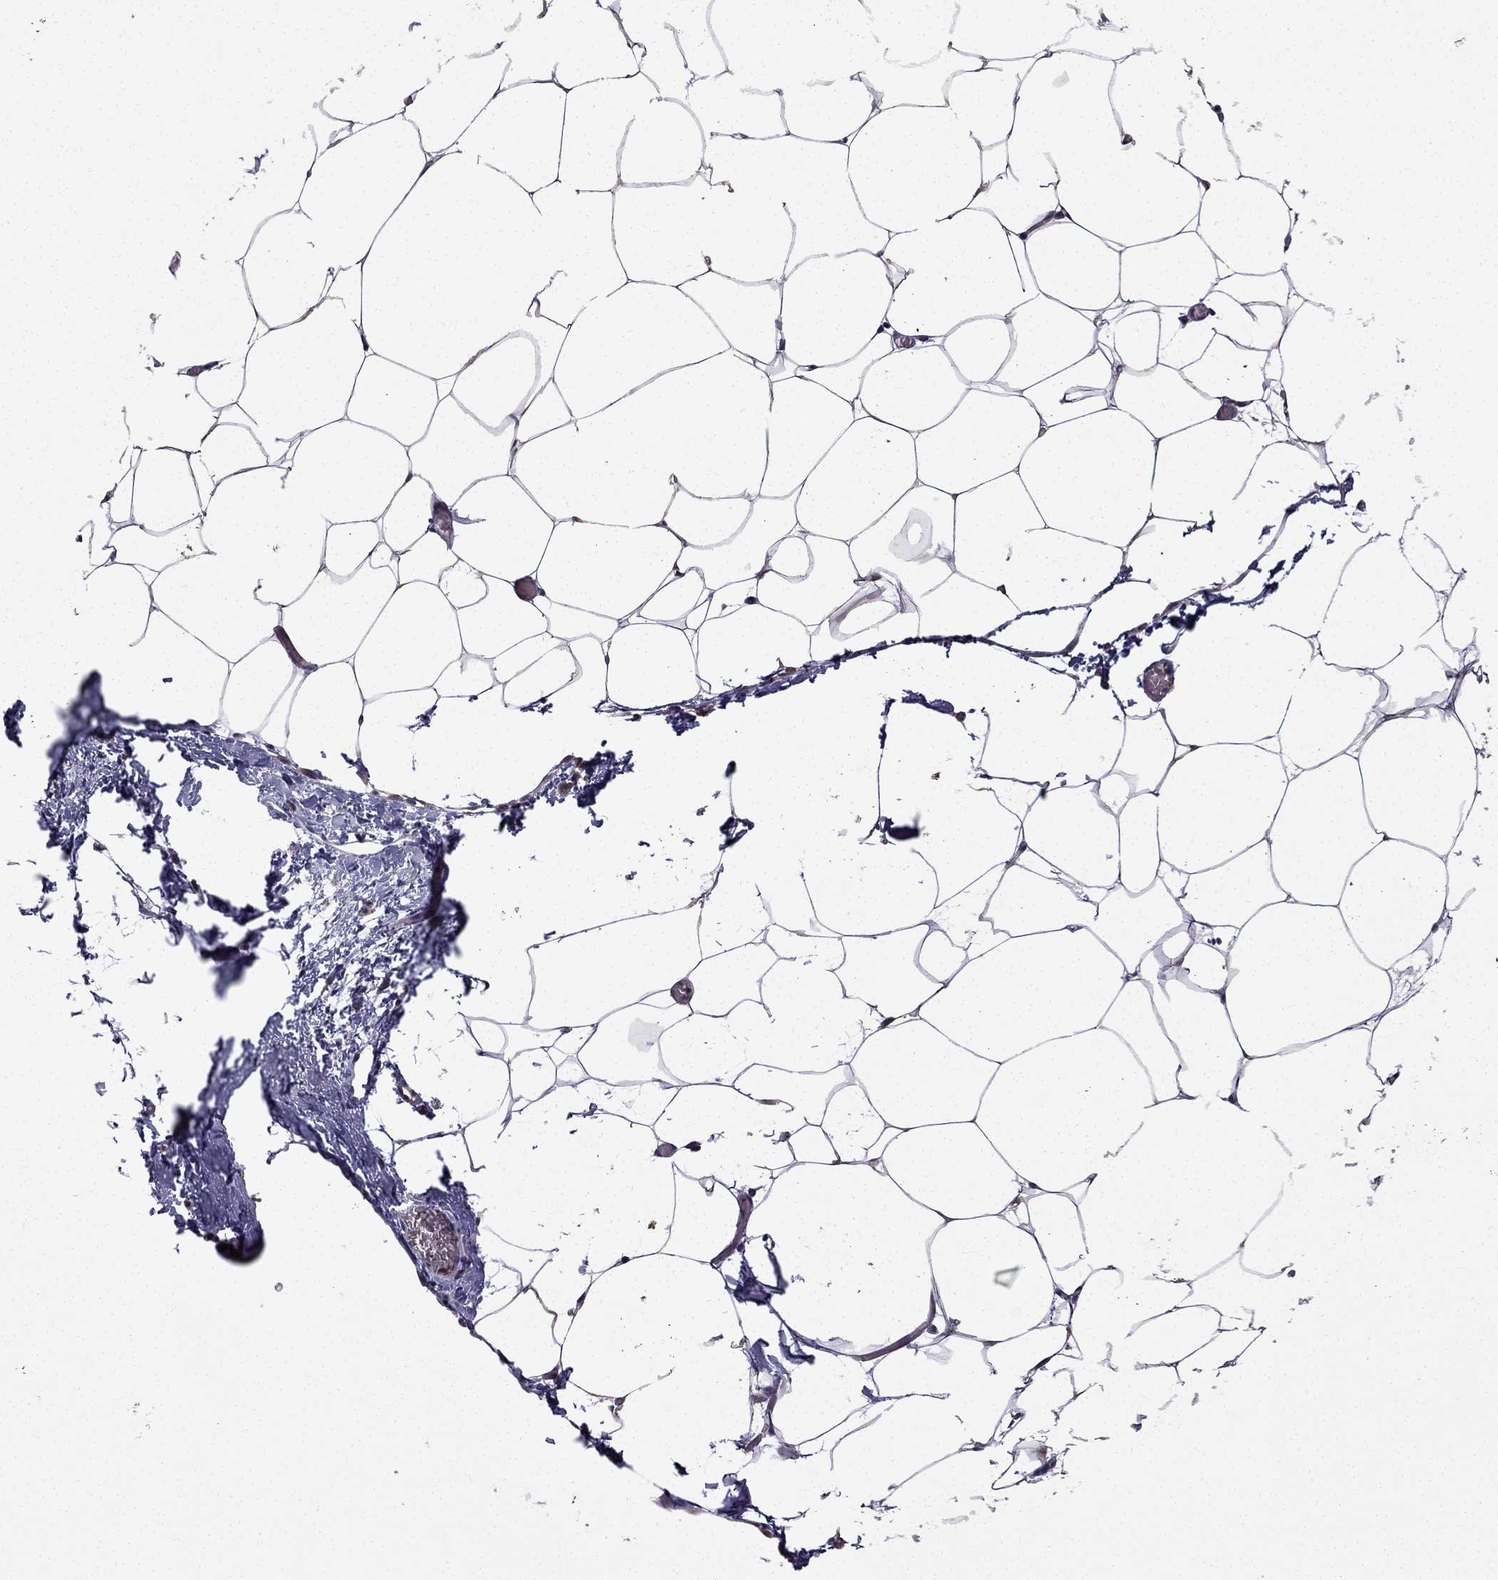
{"staining": {"intensity": "negative", "quantity": "none", "location": "none"}, "tissue": "adipose tissue", "cell_type": "Adipocytes", "image_type": "normal", "snomed": [{"axis": "morphology", "description": "Normal tissue, NOS"}, {"axis": "topography", "description": "Adipose tissue"}], "caption": "Protein analysis of unremarkable adipose tissue exhibits no significant positivity in adipocytes. (Brightfield microscopy of DAB immunohistochemistry (IHC) at high magnification).", "gene": "UHRF1", "patient": {"sex": "male", "age": 57}}